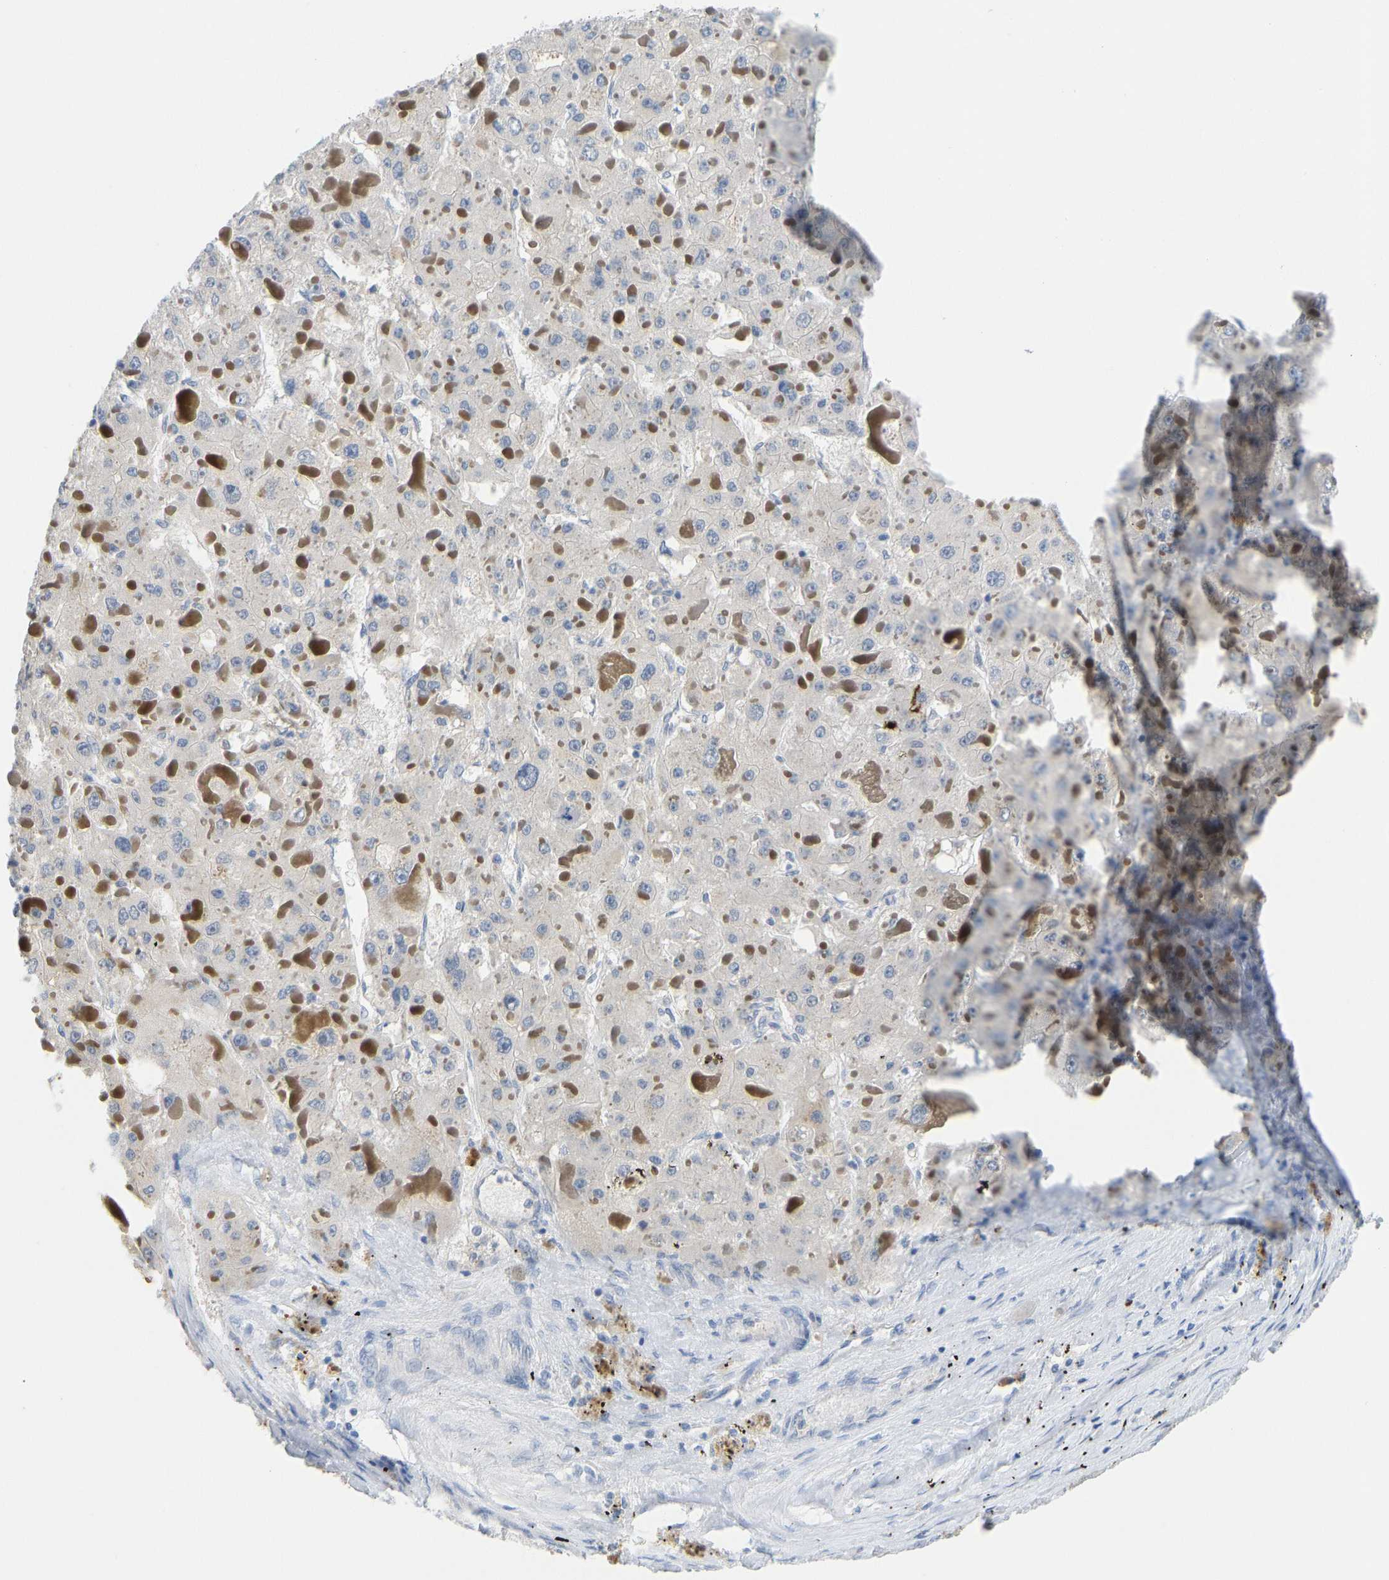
{"staining": {"intensity": "negative", "quantity": "none", "location": "none"}, "tissue": "liver cancer", "cell_type": "Tumor cells", "image_type": "cancer", "snomed": [{"axis": "morphology", "description": "Carcinoma, Hepatocellular, NOS"}, {"axis": "topography", "description": "Liver"}], "caption": "DAB (3,3'-diaminobenzidine) immunohistochemical staining of hepatocellular carcinoma (liver) displays no significant staining in tumor cells.", "gene": "TXNDC2", "patient": {"sex": "female", "age": 73}}